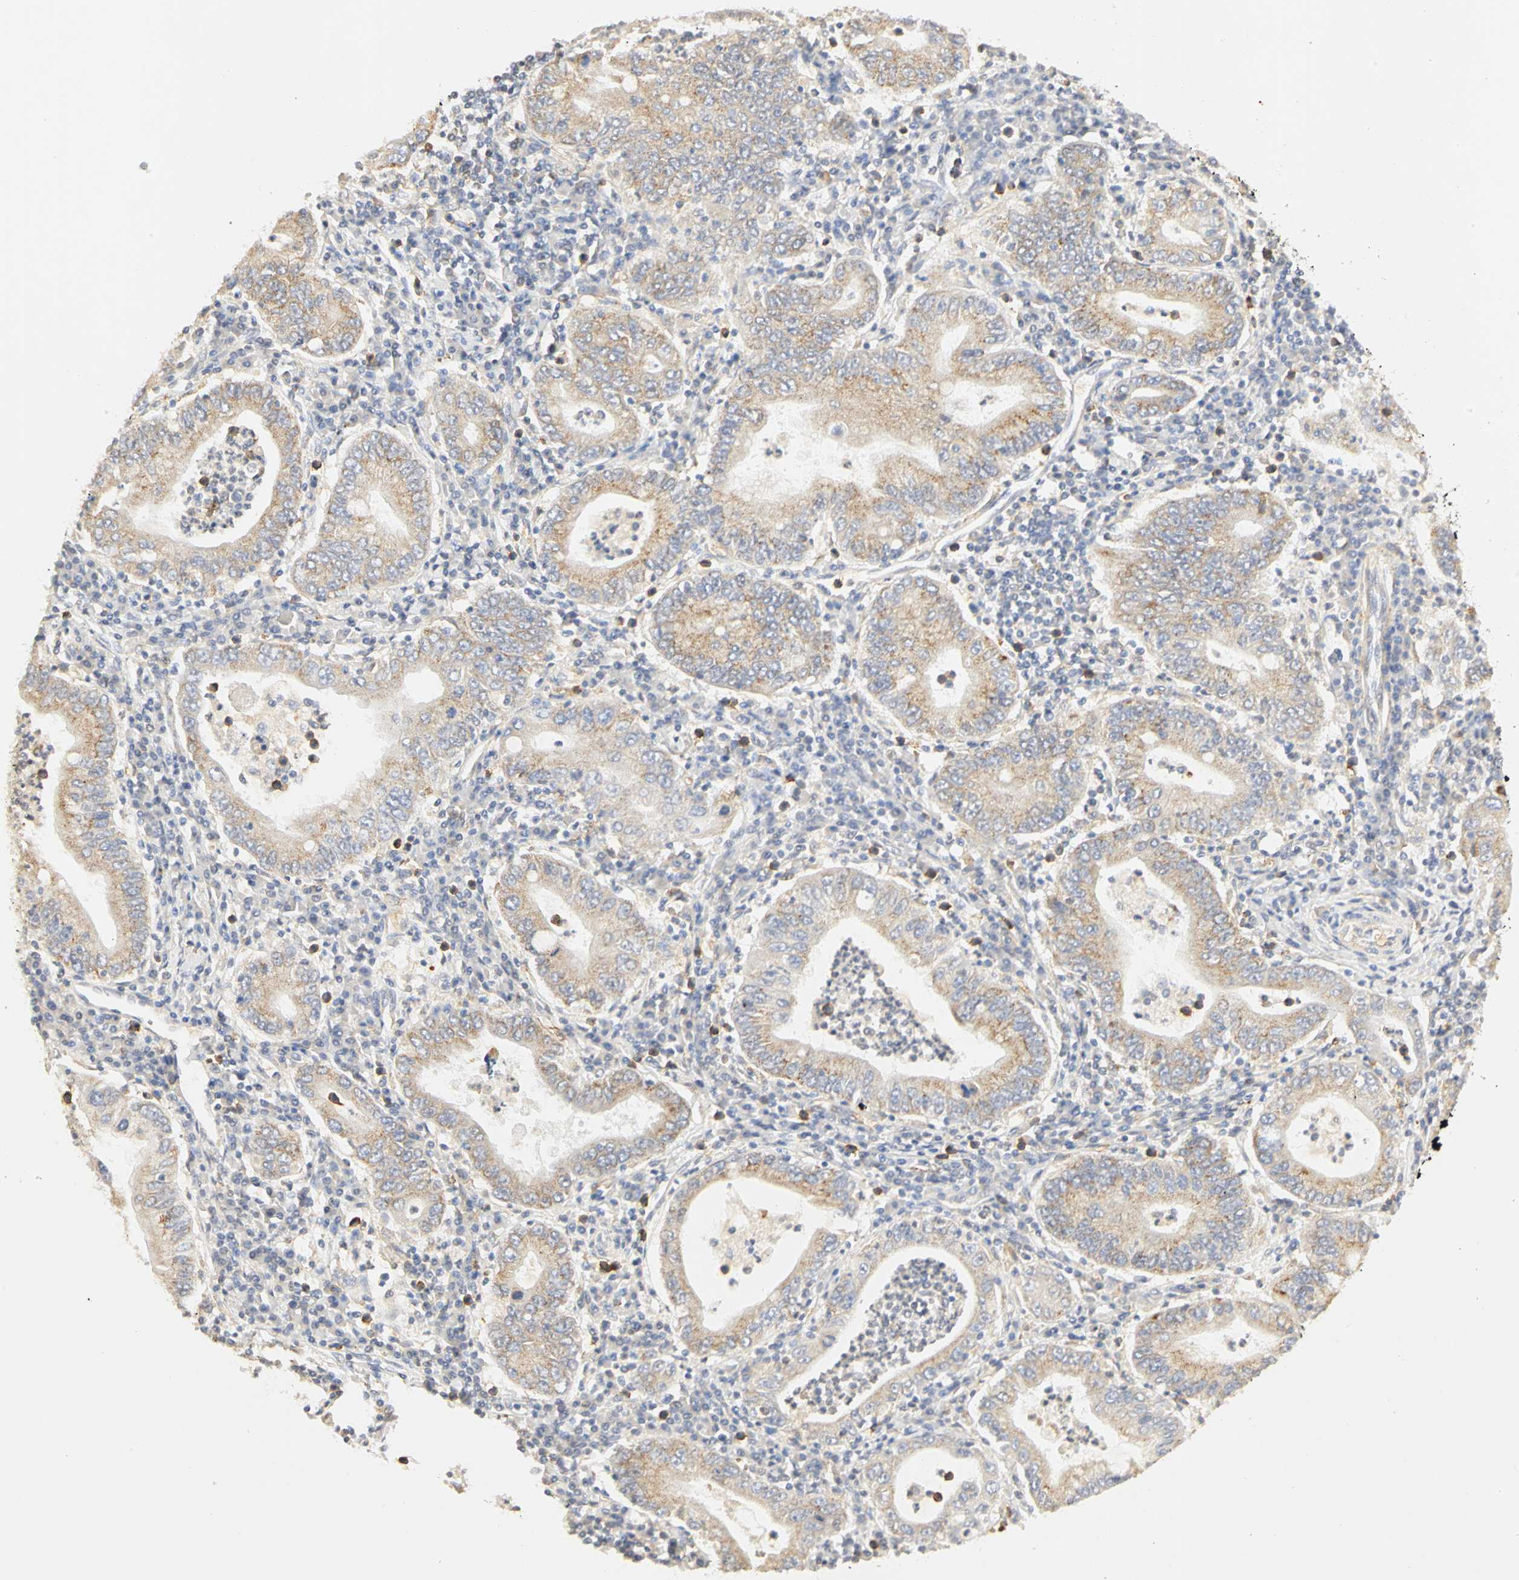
{"staining": {"intensity": "moderate", "quantity": ">75%", "location": "cytoplasmic/membranous"}, "tissue": "stomach cancer", "cell_type": "Tumor cells", "image_type": "cancer", "snomed": [{"axis": "morphology", "description": "Normal tissue, NOS"}, {"axis": "morphology", "description": "Adenocarcinoma, NOS"}, {"axis": "topography", "description": "Esophagus"}, {"axis": "topography", "description": "Stomach, upper"}, {"axis": "topography", "description": "Peripheral nerve tissue"}], "caption": "Human stomach cancer (adenocarcinoma) stained with a protein marker exhibits moderate staining in tumor cells.", "gene": "GNRH2", "patient": {"sex": "male", "age": 62}}